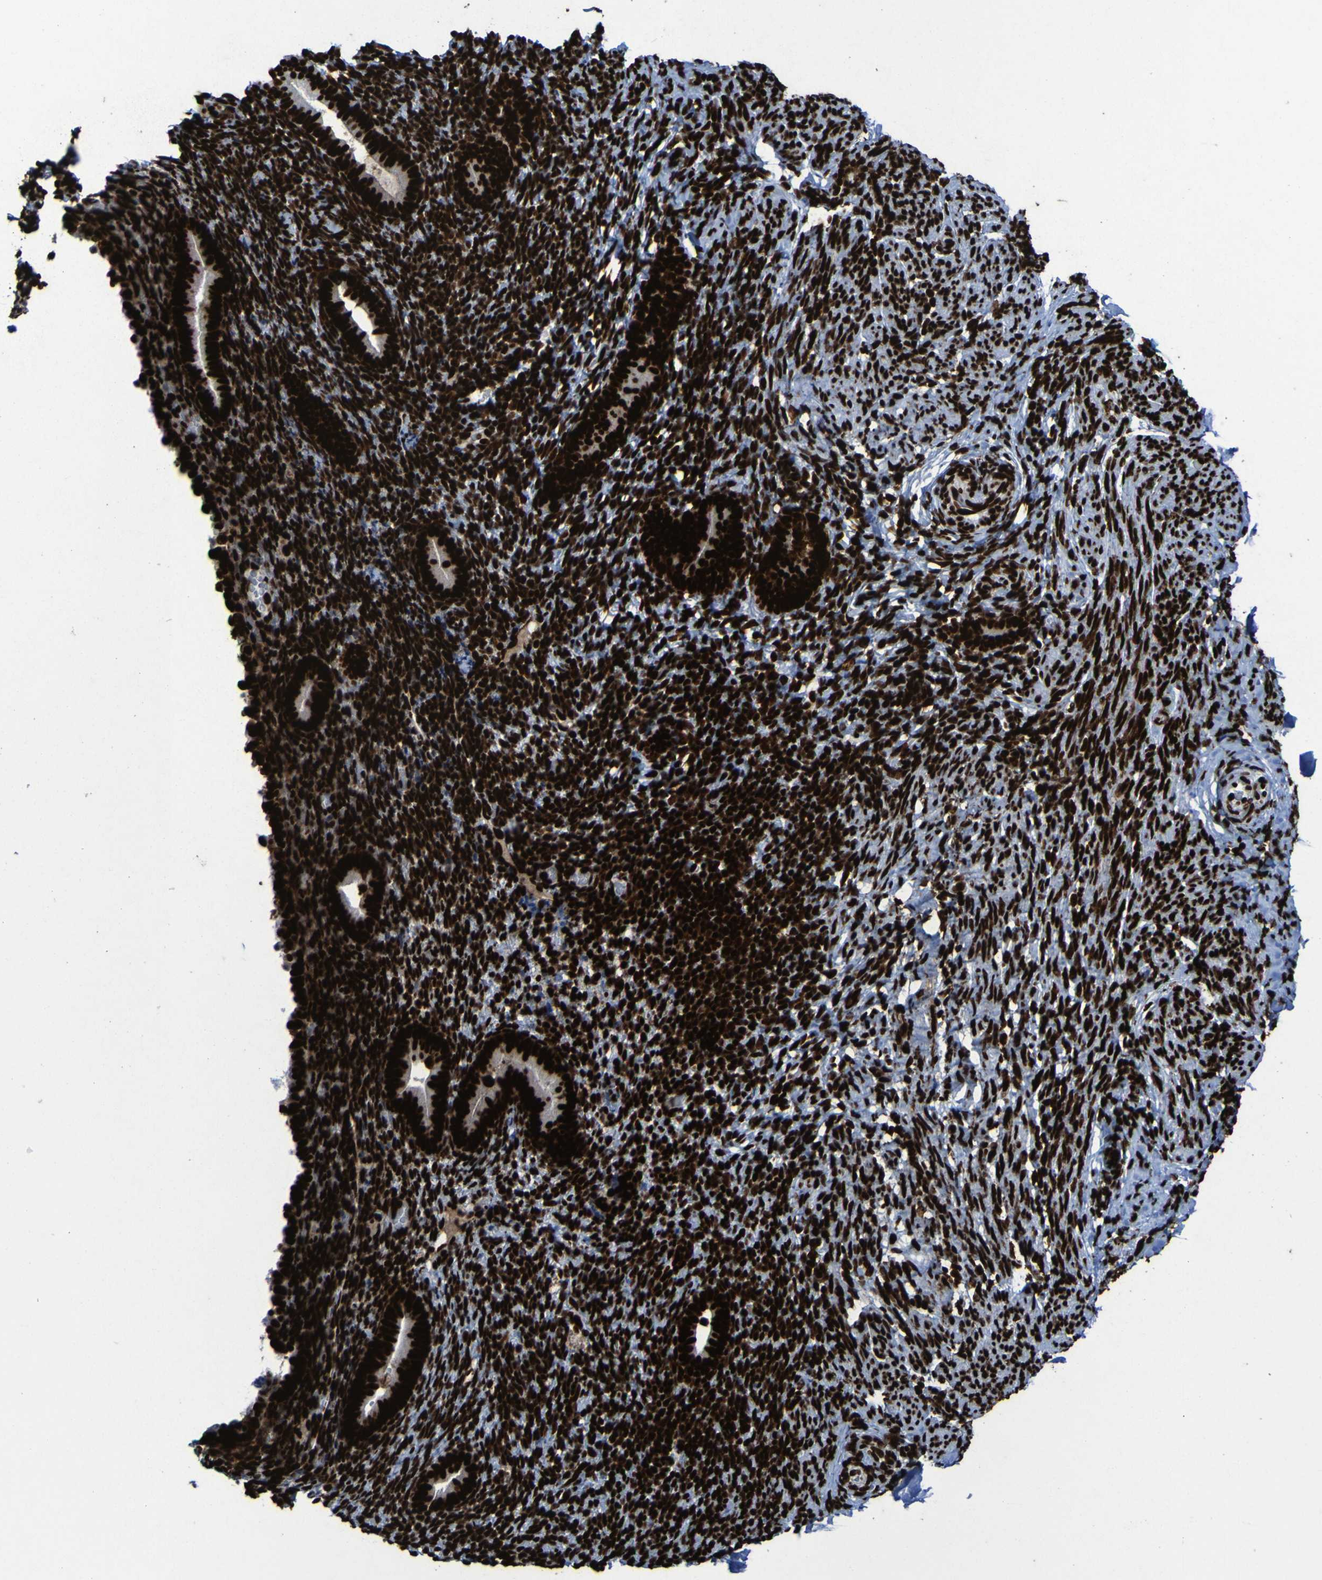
{"staining": {"intensity": "strong", "quantity": ">75%", "location": "nuclear"}, "tissue": "endometrium", "cell_type": "Cells in endometrial stroma", "image_type": "normal", "snomed": [{"axis": "morphology", "description": "Normal tissue, NOS"}, {"axis": "topography", "description": "Endometrium"}], "caption": "This image reveals benign endometrium stained with immunohistochemistry (IHC) to label a protein in brown. The nuclear of cells in endometrial stroma show strong positivity for the protein. Nuclei are counter-stained blue.", "gene": "NPM1", "patient": {"sex": "female", "age": 51}}